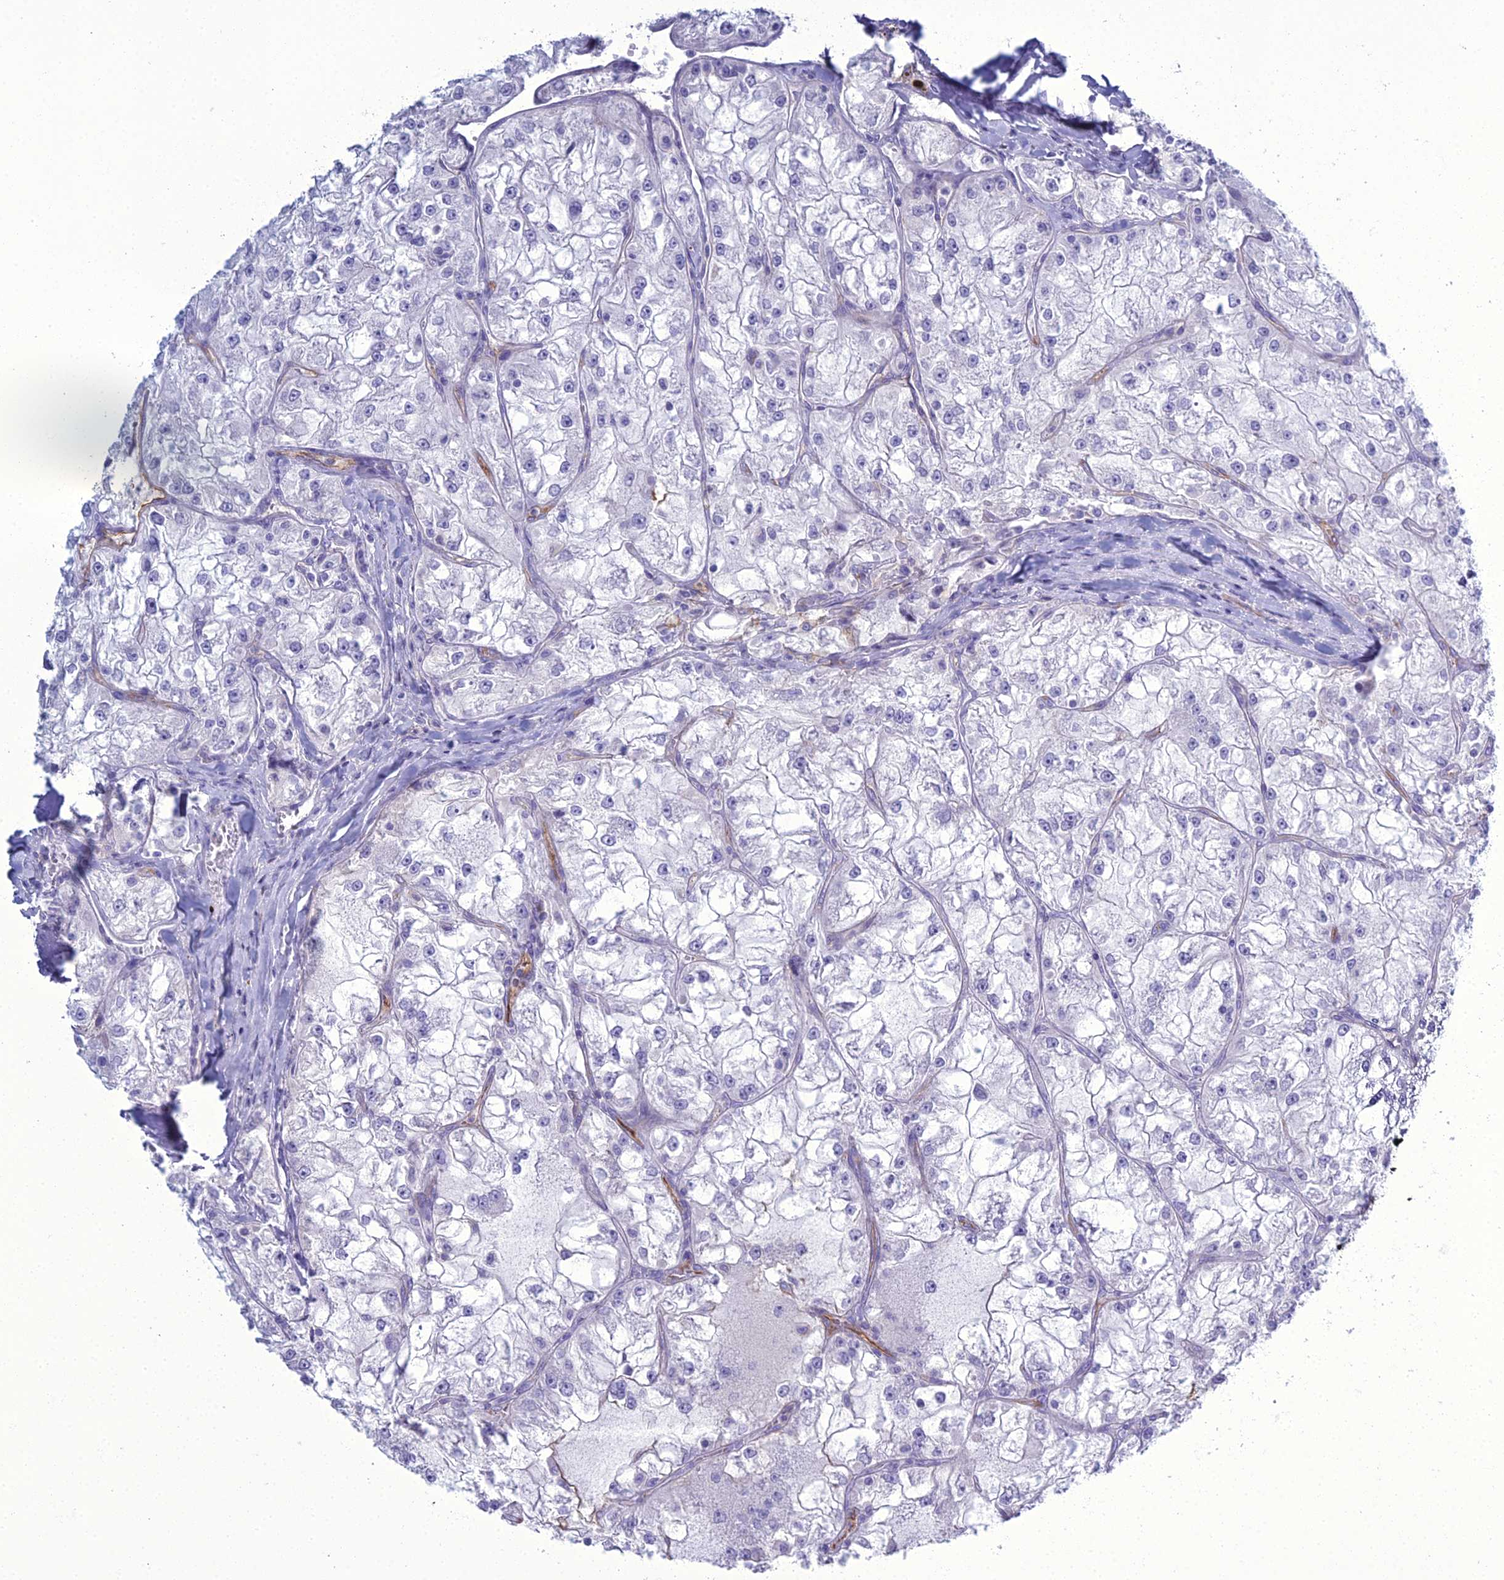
{"staining": {"intensity": "negative", "quantity": "none", "location": "none"}, "tissue": "renal cancer", "cell_type": "Tumor cells", "image_type": "cancer", "snomed": [{"axis": "morphology", "description": "Adenocarcinoma, NOS"}, {"axis": "topography", "description": "Kidney"}], "caption": "This is an immunohistochemistry (IHC) image of renal adenocarcinoma. There is no positivity in tumor cells.", "gene": "ACE", "patient": {"sex": "female", "age": 72}}